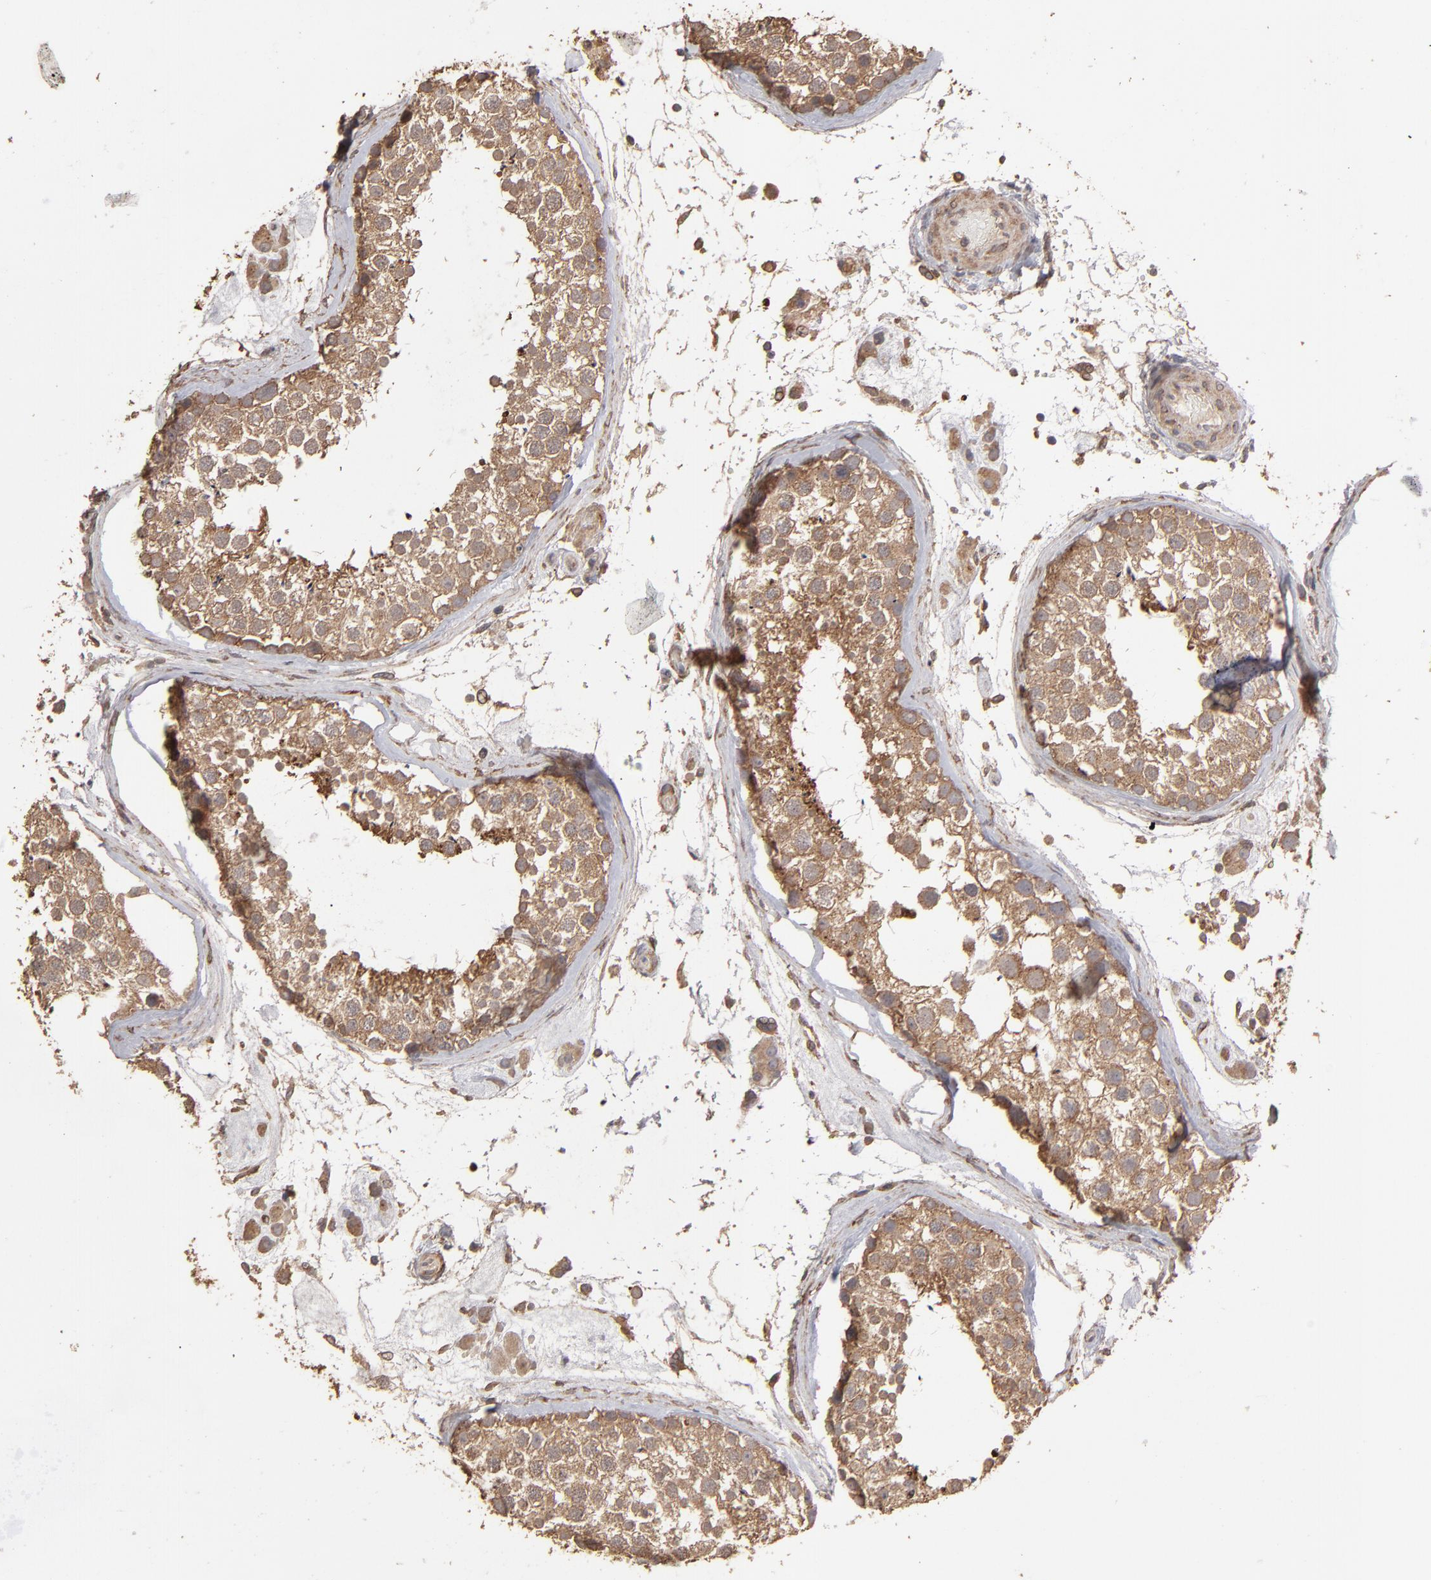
{"staining": {"intensity": "moderate", "quantity": ">75%", "location": "cytoplasmic/membranous"}, "tissue": "testis", "cell_type": "Cells in seminiferous ducts", "image_type": "normal", "snomed": [{"axis": "morphology", "description": "Normal tissue, NOS"}, {"axis": "topography", "description": "Testis"}], "caption": "Approximately >75% of cells in seminiferous ducts in unremarkable human testis display moderate cytoplasmic/membranous protein positivity as visualized by brown immunohistochemical staining.", "gene": "MMP2", "patient": {"sex": "male", "age": 46}}